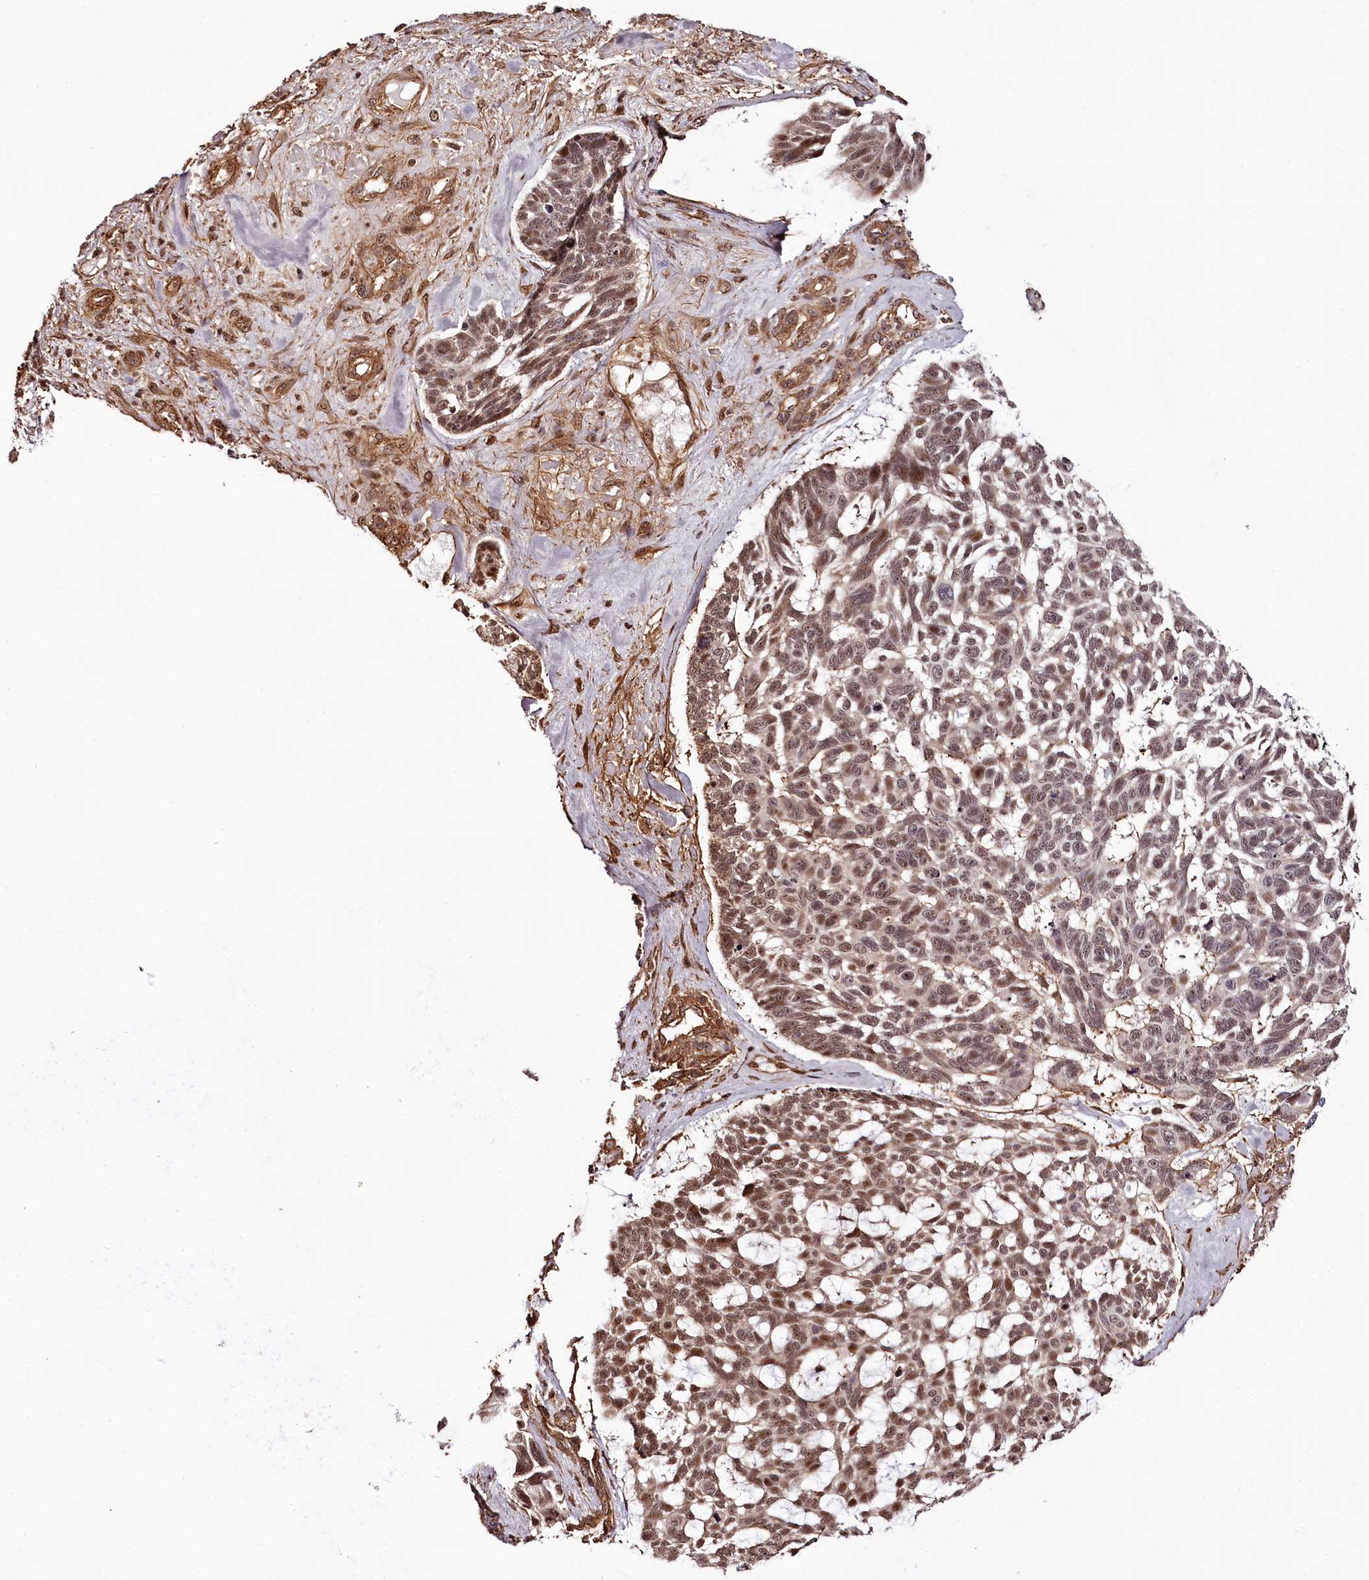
{"staining": {"intensity": "moderate", "quantity": ">75%", "location": "cytoplasmic/membranous,nuclear"}, "tissue": "skin cancer", "cell_type": "Tumor cells", "image_type": "cancer", "snomed": [{"axis": "morphology", "description": "Basal cell carcinoma"}, {"axis": "topography", "description": "Skin"}], "caption": "This micrograph shows immunohistochemistry staining of skin cancer, with medium moderate cytoplasmic/membranous and nuclear positivity in about >75% of tumor cells.", "gene": "TTC33", "patient": {"sex": "male", "age": 88}}